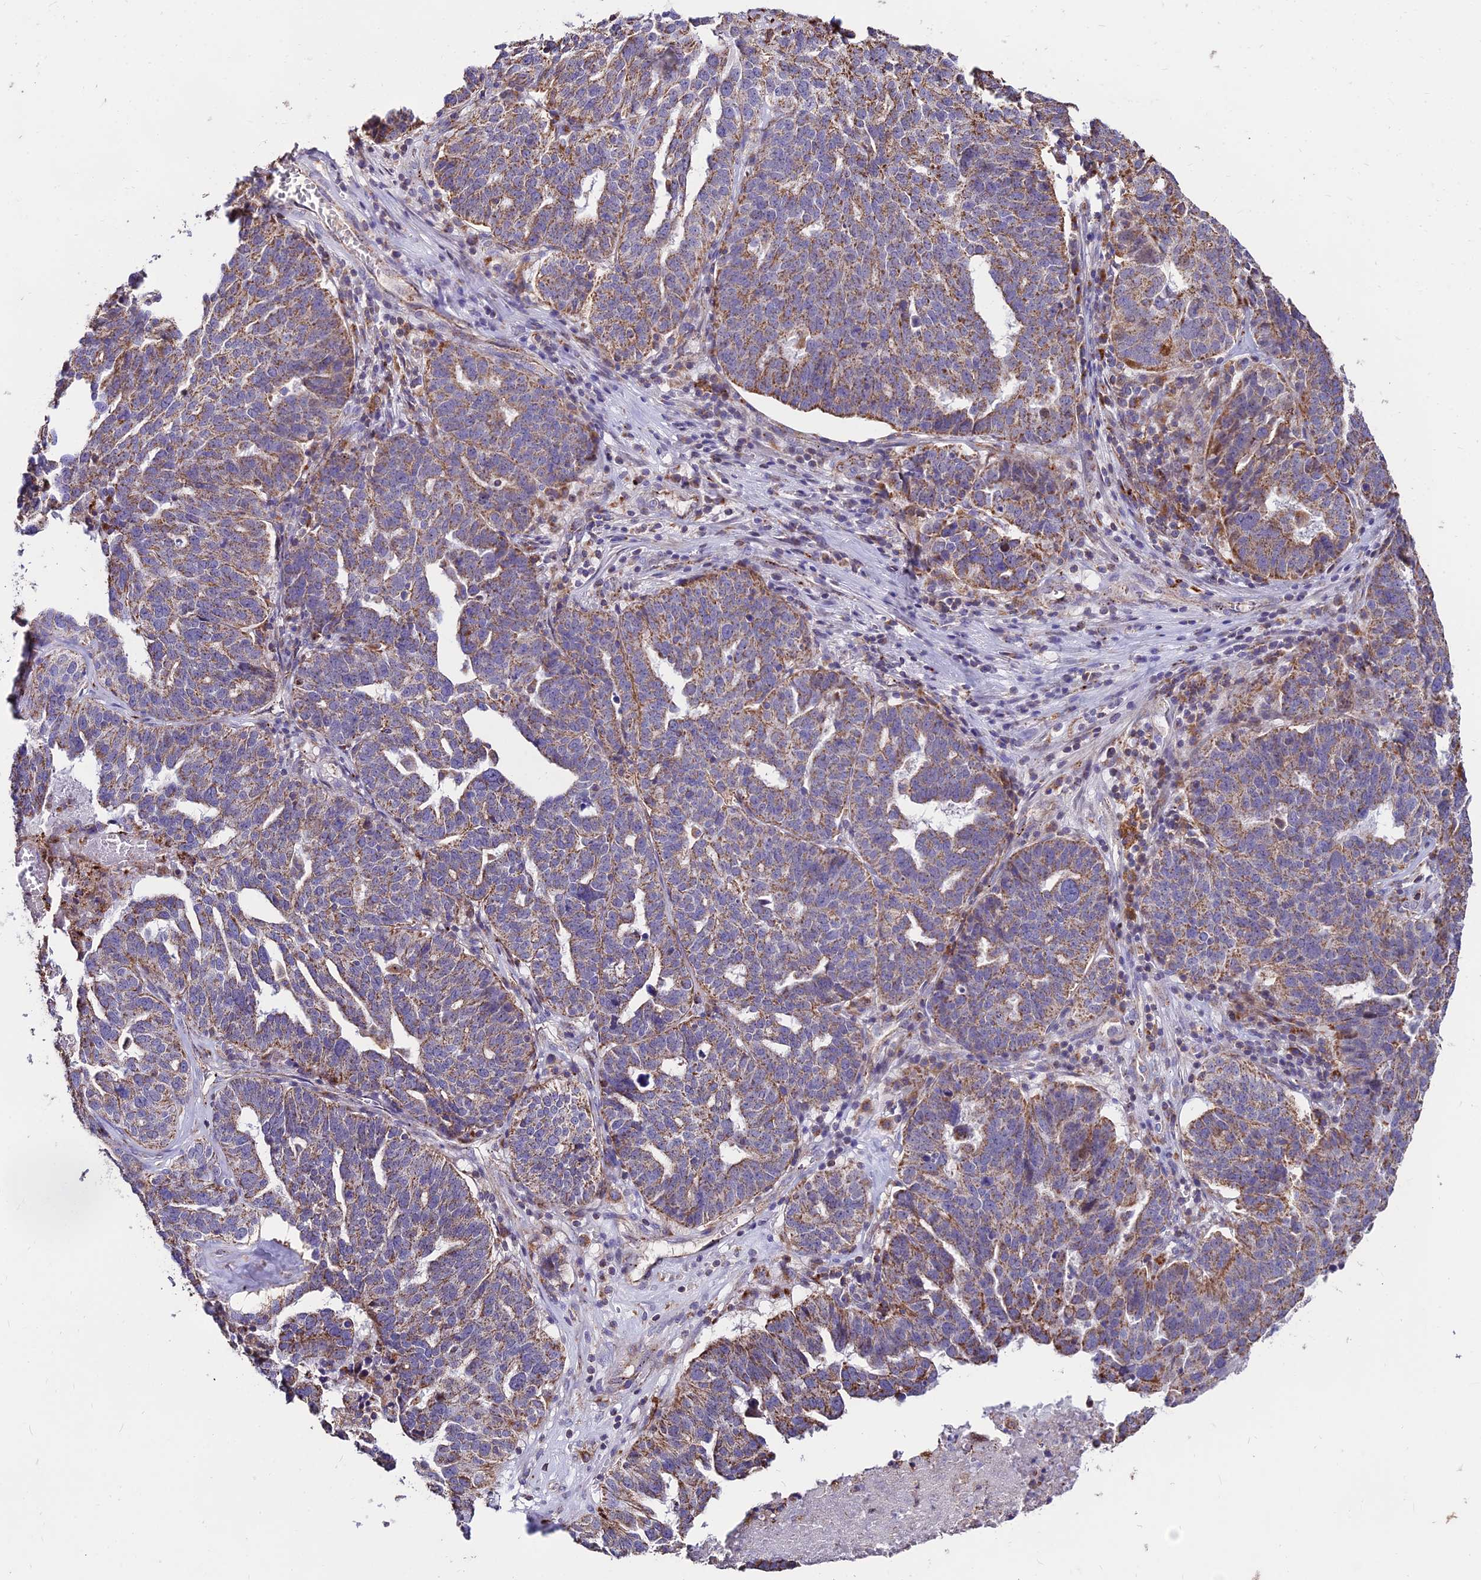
{"staining": {"intensity": "moderate", "quantity": ">75%", "location": "cytoplasmic/membranous"}, "tissue": "ovarian cancer", "cell_type": "Tumor cells", "image_type": "cancer", "snomed": [{"axis": "morphology", "description": "Cystadenocarcinoma, serous, NOS"}, {"axis": "topography", "description": "Ovary"}], "caption": "Immunohistochemistry (IHC) photomicrograph of ovarian cancer (serous cystadenocarcinoma) stained for a protein (brown), which shows medium levels of moderate cytoplasmic/membranous positivity in approximately >75% of tumor cells.", "gene": "PNLIPRP3", "patient": {"sex": "female", "age": 59}}